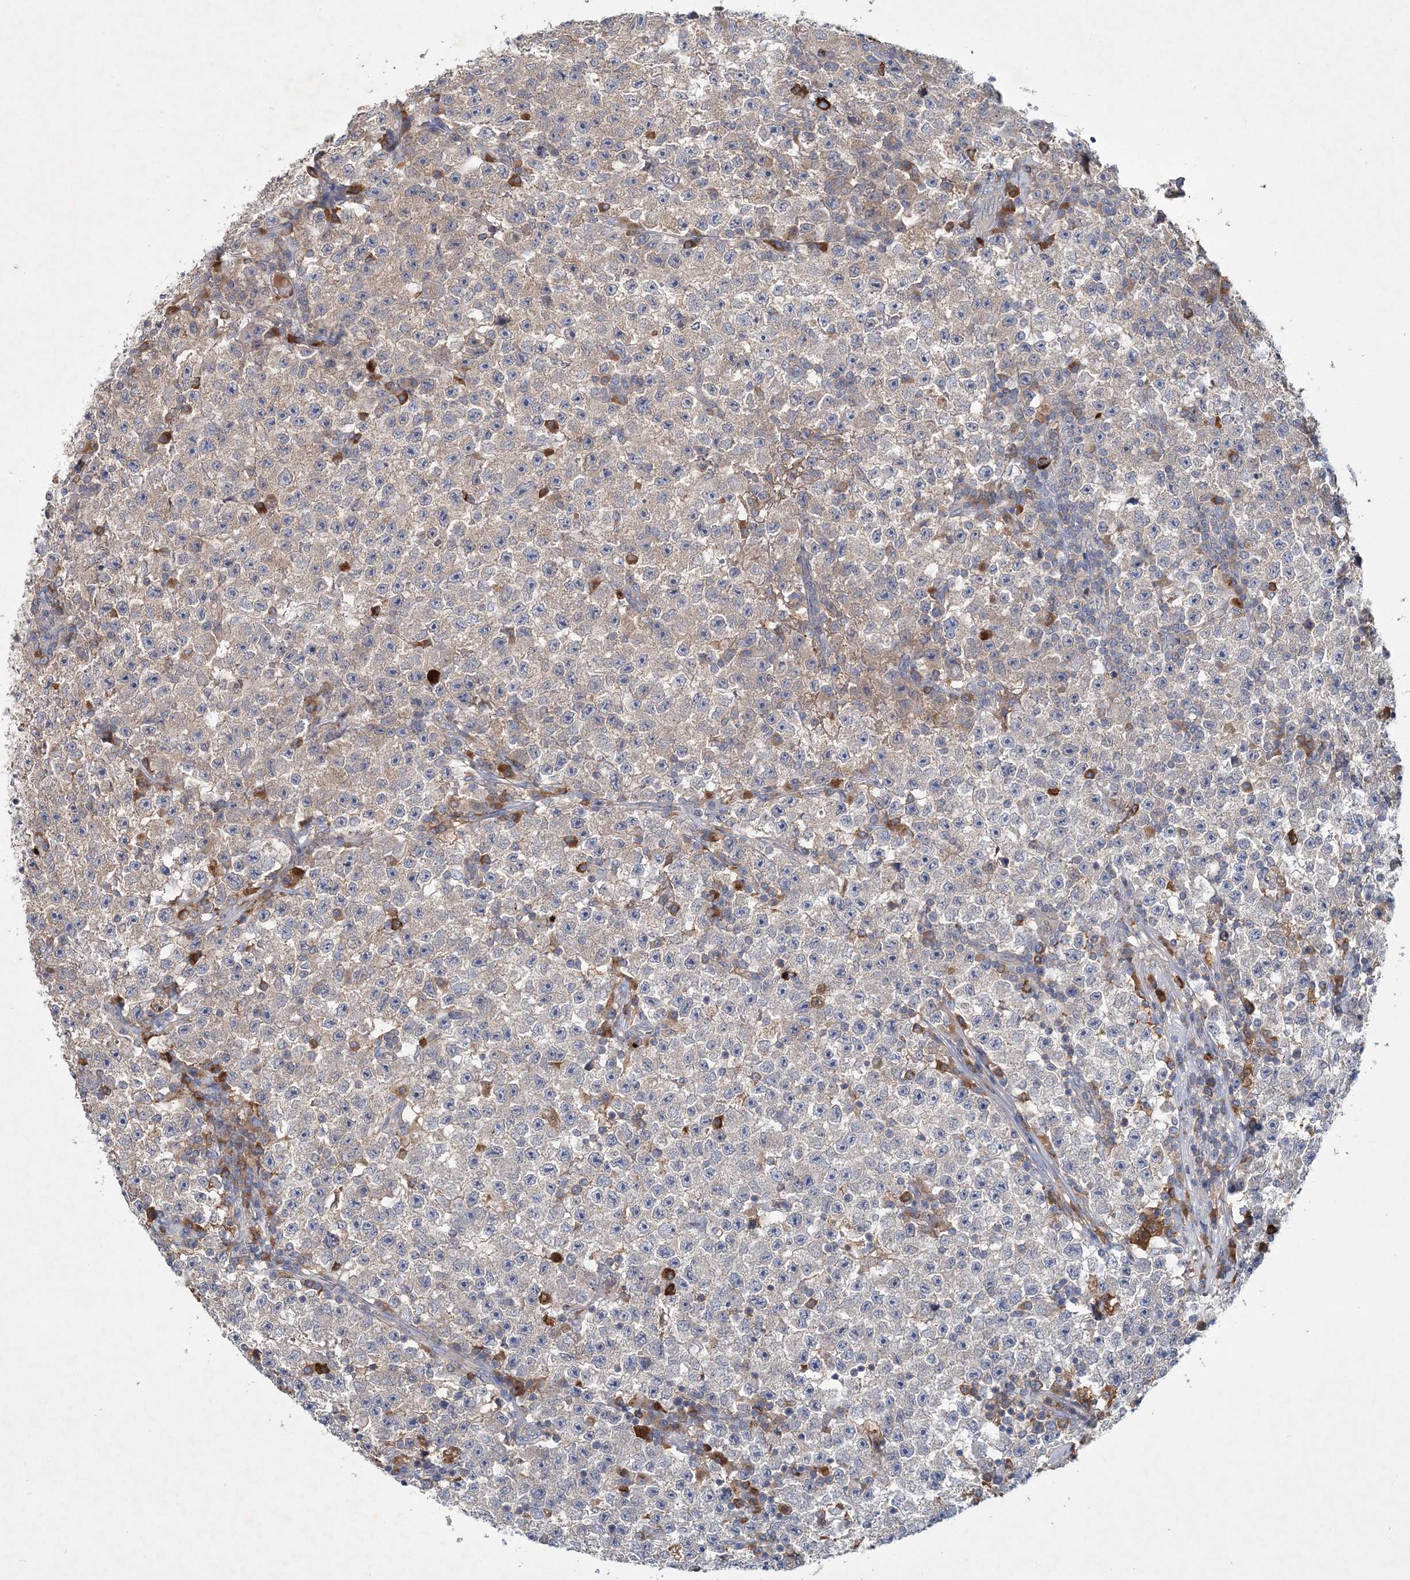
{"staining": {"intensity": "moderate", "quantity": "<25%", "location": "cytoplasmic/membranous"}, "tissue": "testis cancer", "cell_type": "Tumor cells", "image_type": "cancer", "snomed": [{"axis": "morphology", "description": "Seminoma, NOS"}, {"axis": "topography", "description": "Testis"}], "caption": "High-magnification brightfield microscopy of testis cancer (seminoma) stained with DAB (3,3'-diaminobenzidine) (brown) and counterstained with hematoxylin (blue). tumor cells exhibit moderate cytoplasmic/membranous expression is appreciated in approximately<25% of cells. The staining was performed using DAB to visualize the protein expression in brown, while the nuclei were stained in blue with hematoxylin (Magnification: 20x).", "gene": "RNF25", "patient": {"sex": "male", "age": 22}}